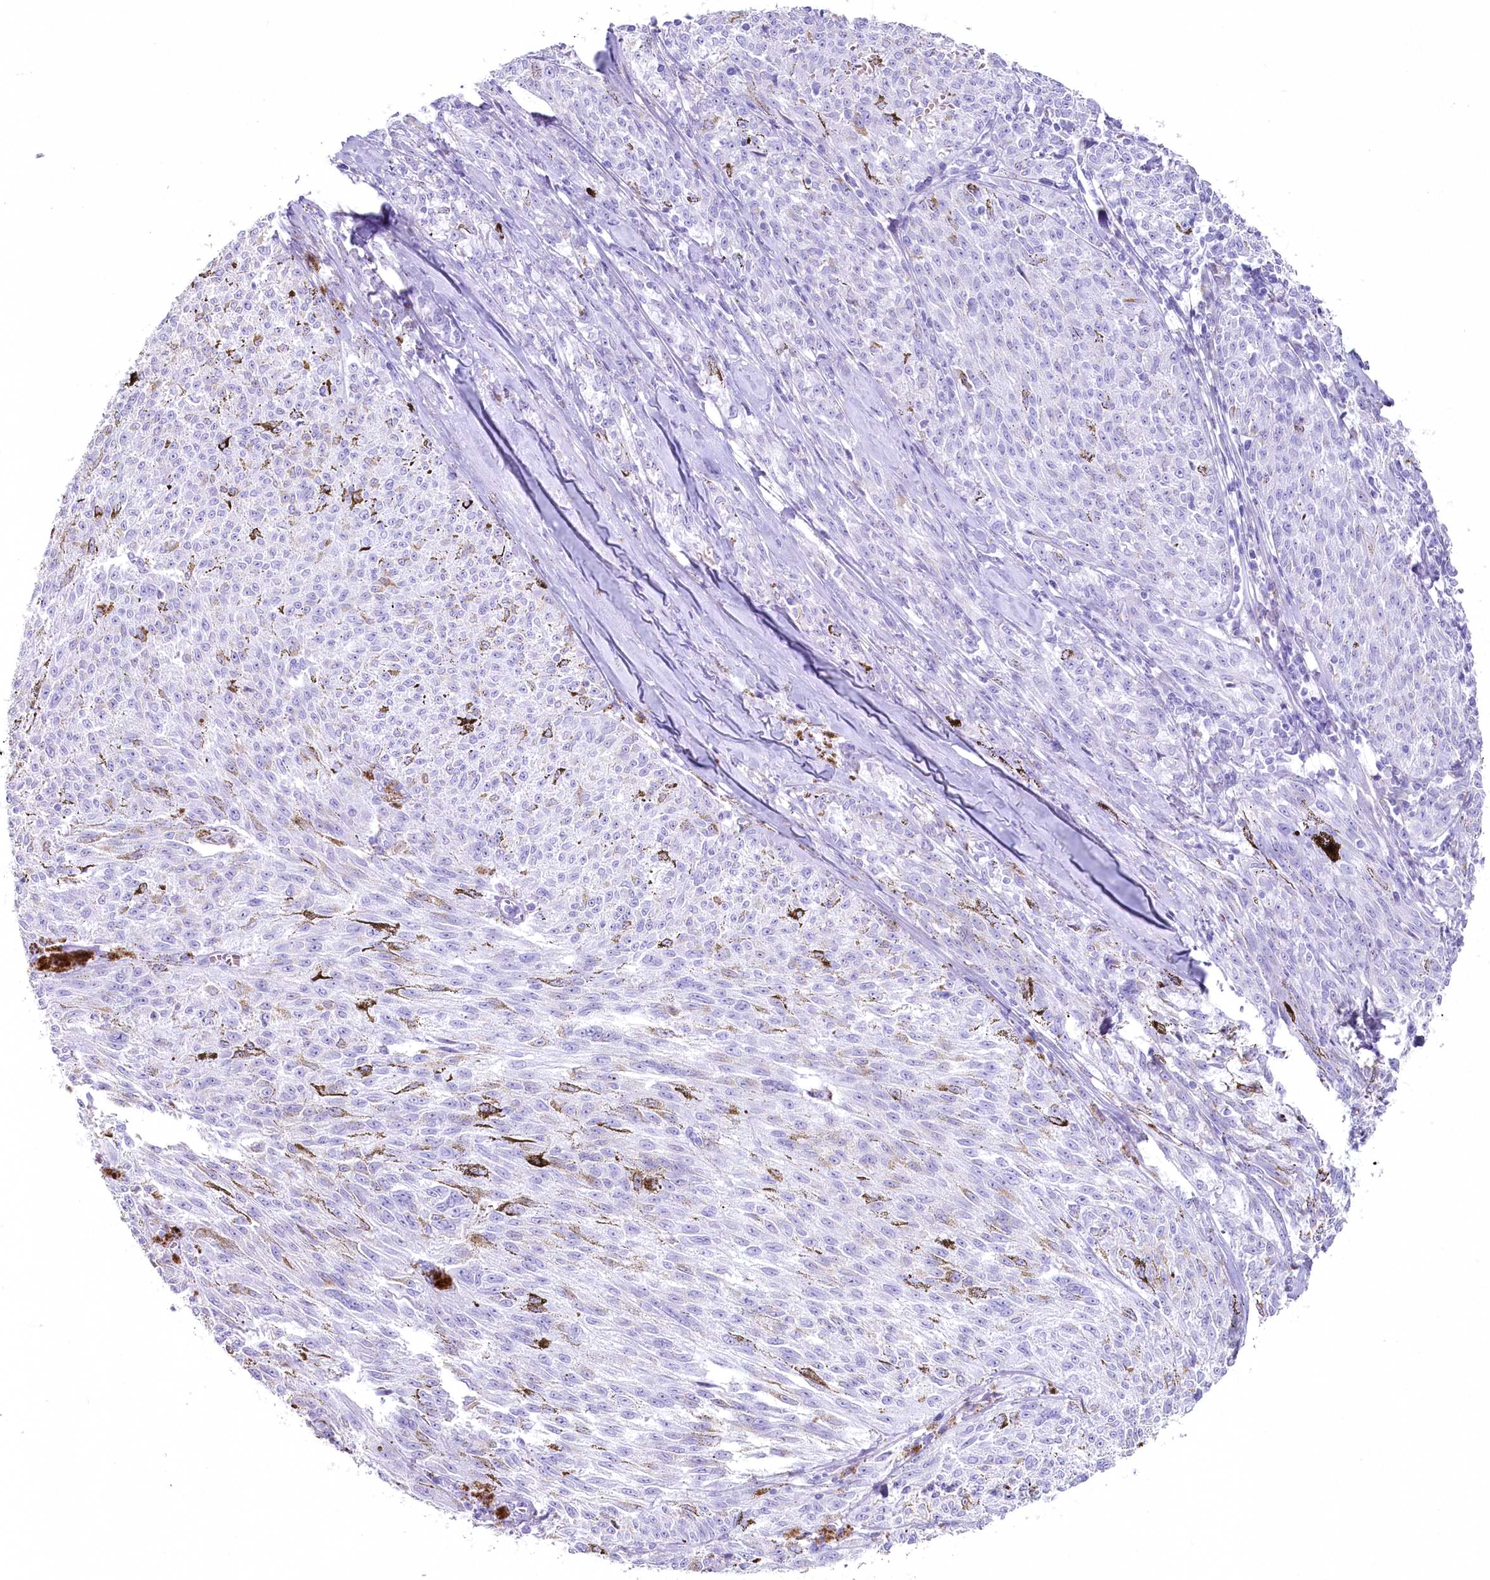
{"staining": {"intensity": "negative", "quantity": "none", "location": "none"}, "tissue": "melanoma", "cell_type": "Tumor cells", "image_type": "cancer", "snomed": [{"axis": "morphology", "description": "Malignant melanoma, NOS"}, {"axis": "topography", "description": "Skin"}], "caption": "There is no significant expression in tumor cells of malignant melanoma.", "gene": "IFIT5", "patient": {"sex": "female", "age": 72}}